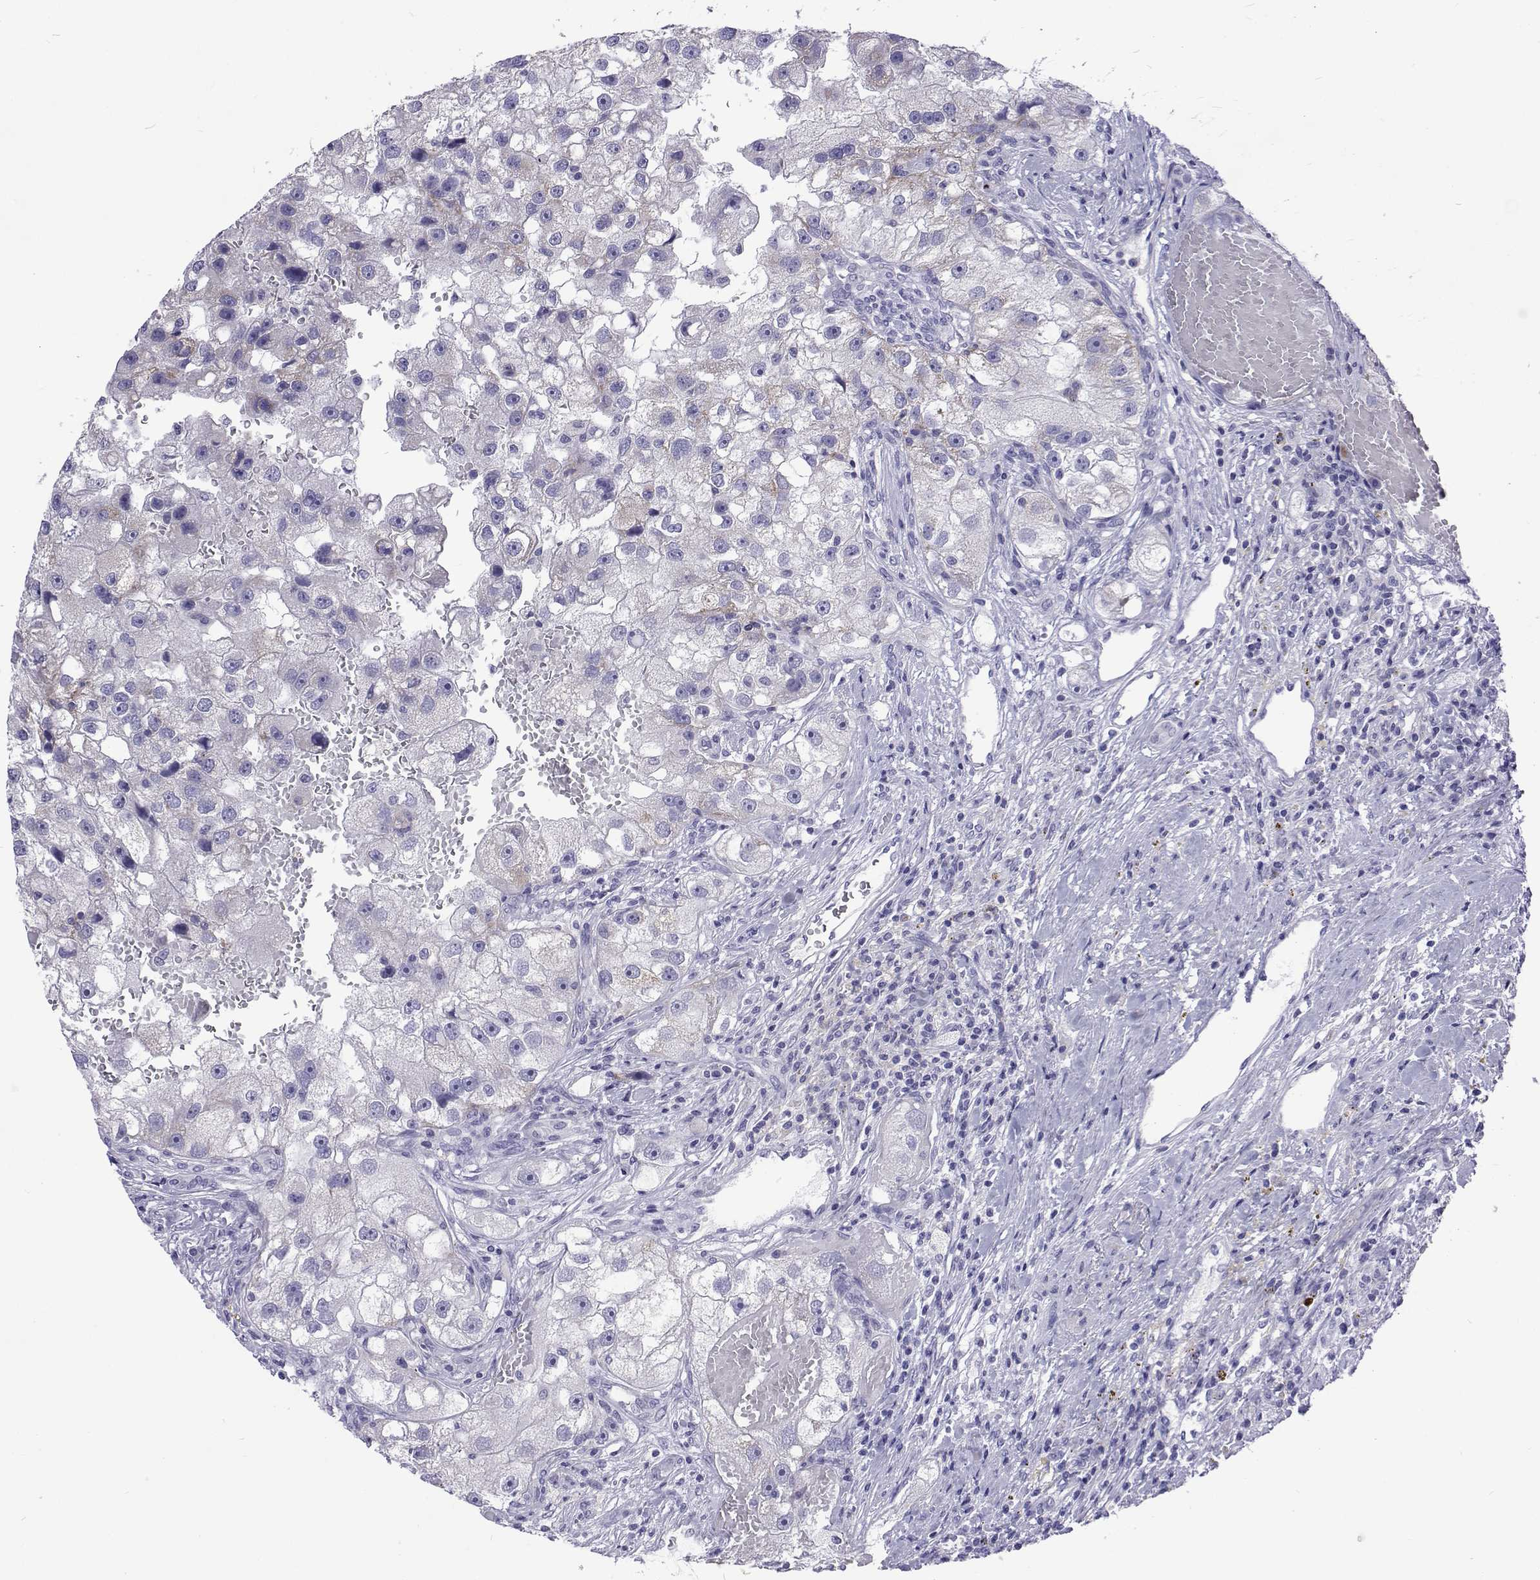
{"staining": {"intensity": "negative", "quantity": "none", "location": "none"}, "tissue": "renal cancer", "cell_type": "Tumor cells", "image_type": "cancer", "snomed": [{"axis": "morphology", "description": "Adenocarcinoma, NOS"}, {"axis": "topography", "description": "Kidney"}], "caption": "A histopathology image of adenocarcinoma (renal) stained for a protein shows no brown staining in tumor cells. Brightfield microscopy of immunohistochemistry (IHC) stained with DAB (brown) and hematoxylin (blue), captured at high magnification.", "gene": "UMODL1", "patient": {"sex": "male", "age": 63}}